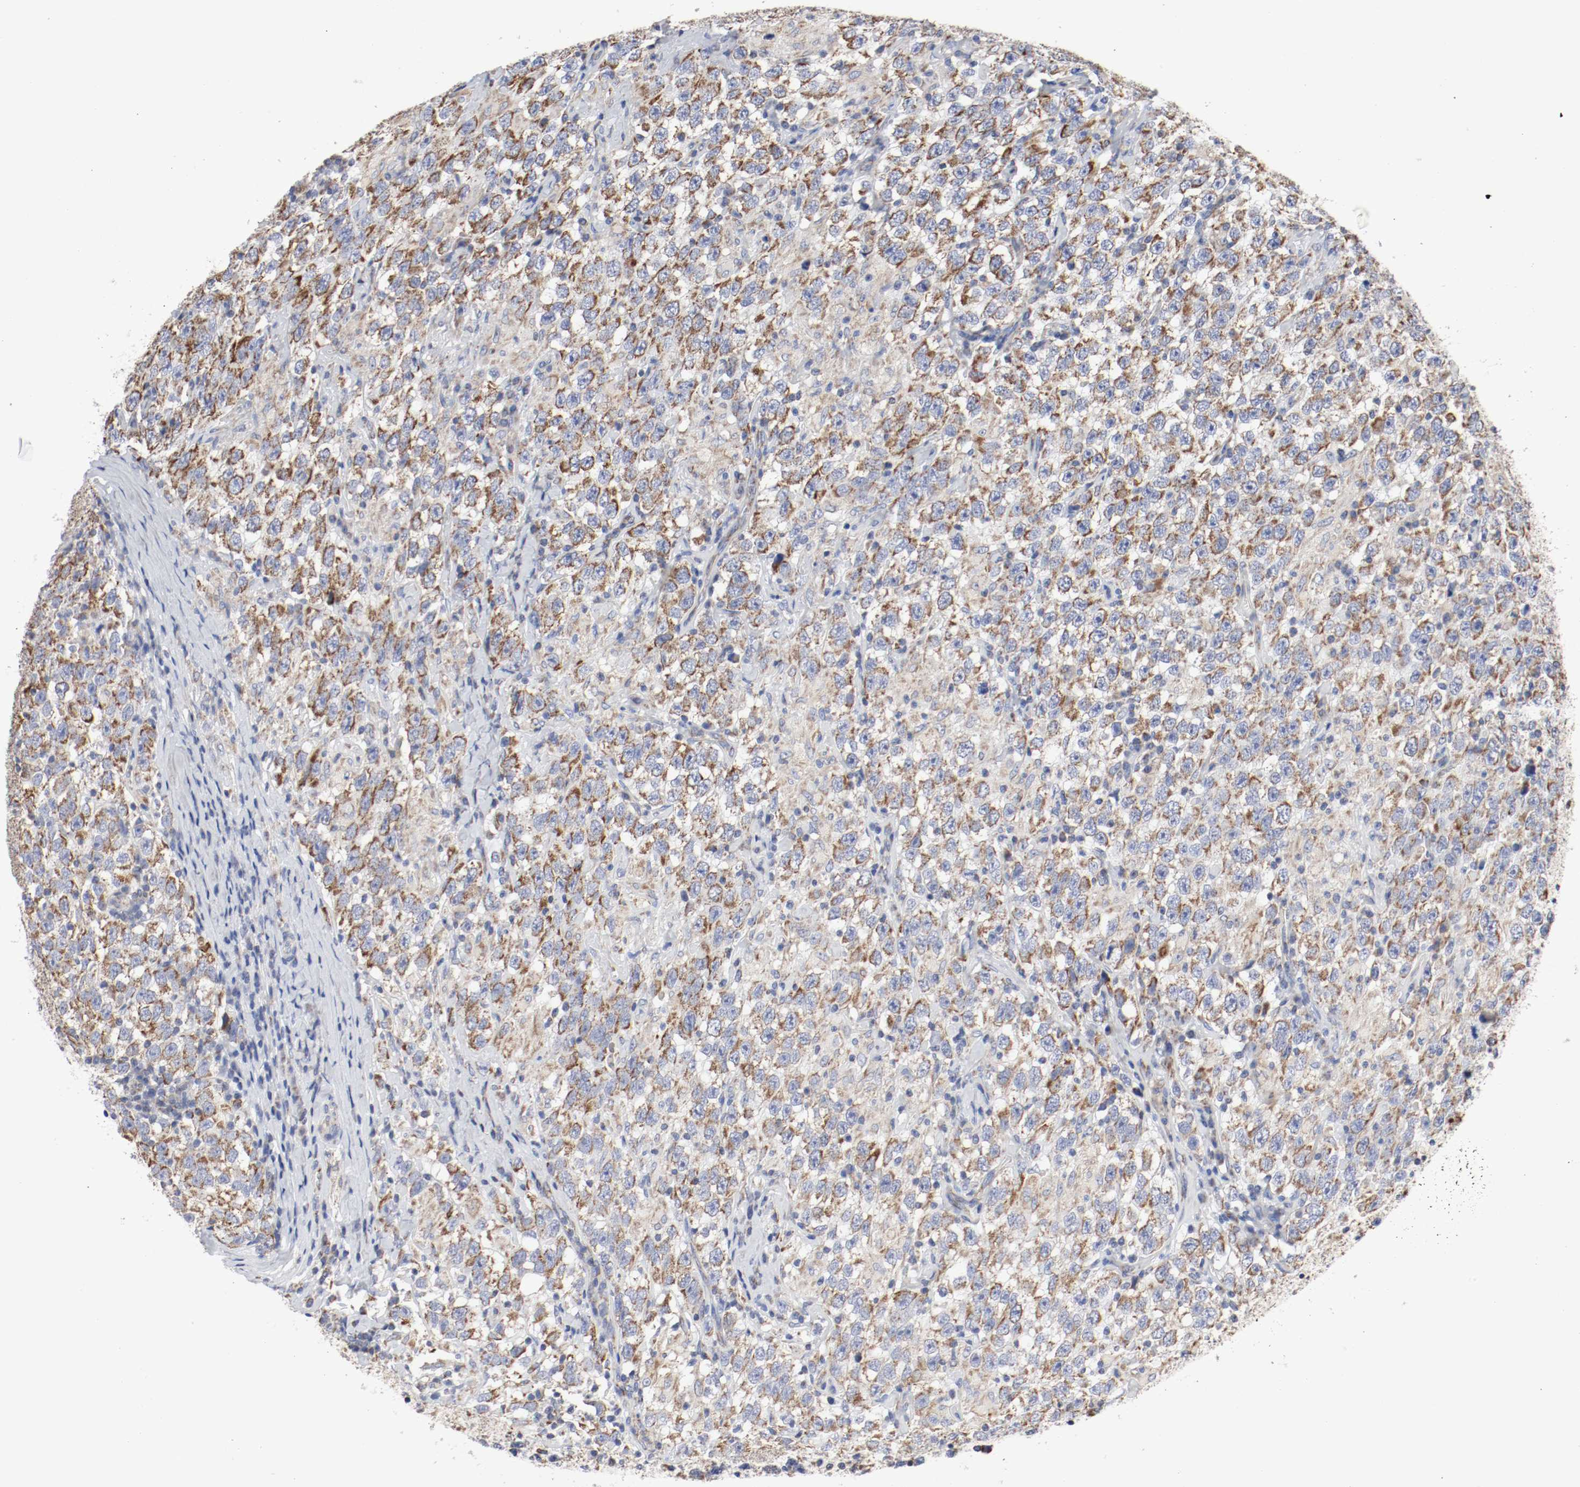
{"staining": {"intensity": "moderate", "quantity": ">75%", "location": "cytoplasmic/membranous"}, "tissue": "testis cancer", "cell_type": "Tumor cells", "image_type": "cancer", "snomed": [{"axis": "morphology", "description": "Seminoma, NOS"}, {"axis": "topography", "description": "Testis"}], "caption": "Protein expression analysis of human seminoma (testis) reveals moderate cytoplasmic/membranous expression in approximately >75% of tumor cells. (DAB (3,3'-diaminobenzidine) IHC with brightfield microscopy, high magnification).", "gene": "AFG3L2", "patient": {"sex": "male", "age": 41}}